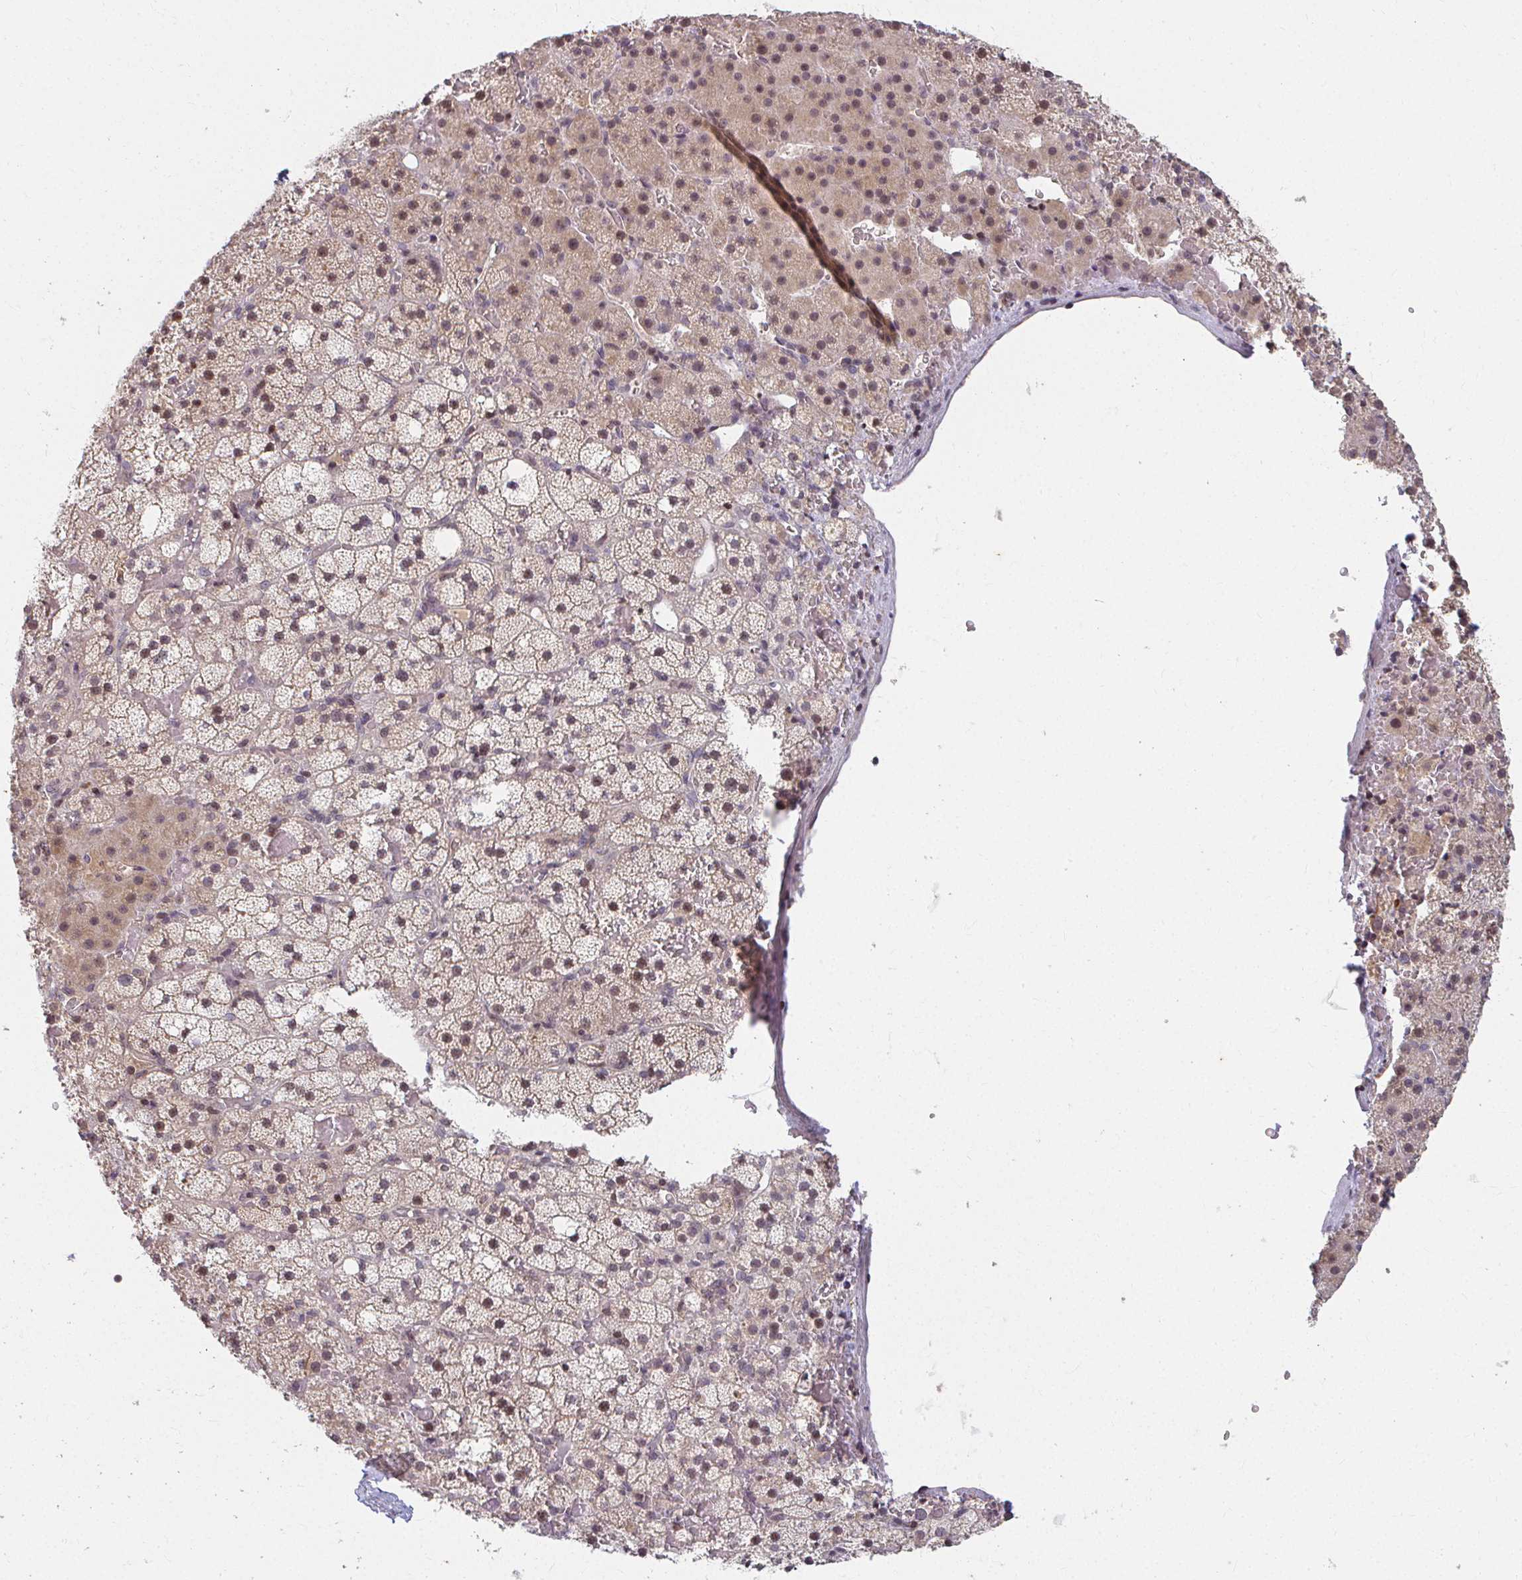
{"staining": {"intensity": "moderate", "quantity": "25%-75%", "location": "cytoplasmic/membranous,nuclear"}, "tissue": "adrenal gland", "cell_type": "Glandular cells", "image_type": "normal", "snomed": [{"axis": "morphology", "description": "Normal tissue, NOS"}, {"axis": "topography", "description": "Adrenal gland"}], "caption": "Moderate cytoplasmic/membranous,nuclear staining for a protein is seen in approximately 25%-75% of glandular cells of unremarkable adrenal gland using immunohistochemistry.", "gene": "ANK3", "patient": {"sex": "male", "age": 53}}